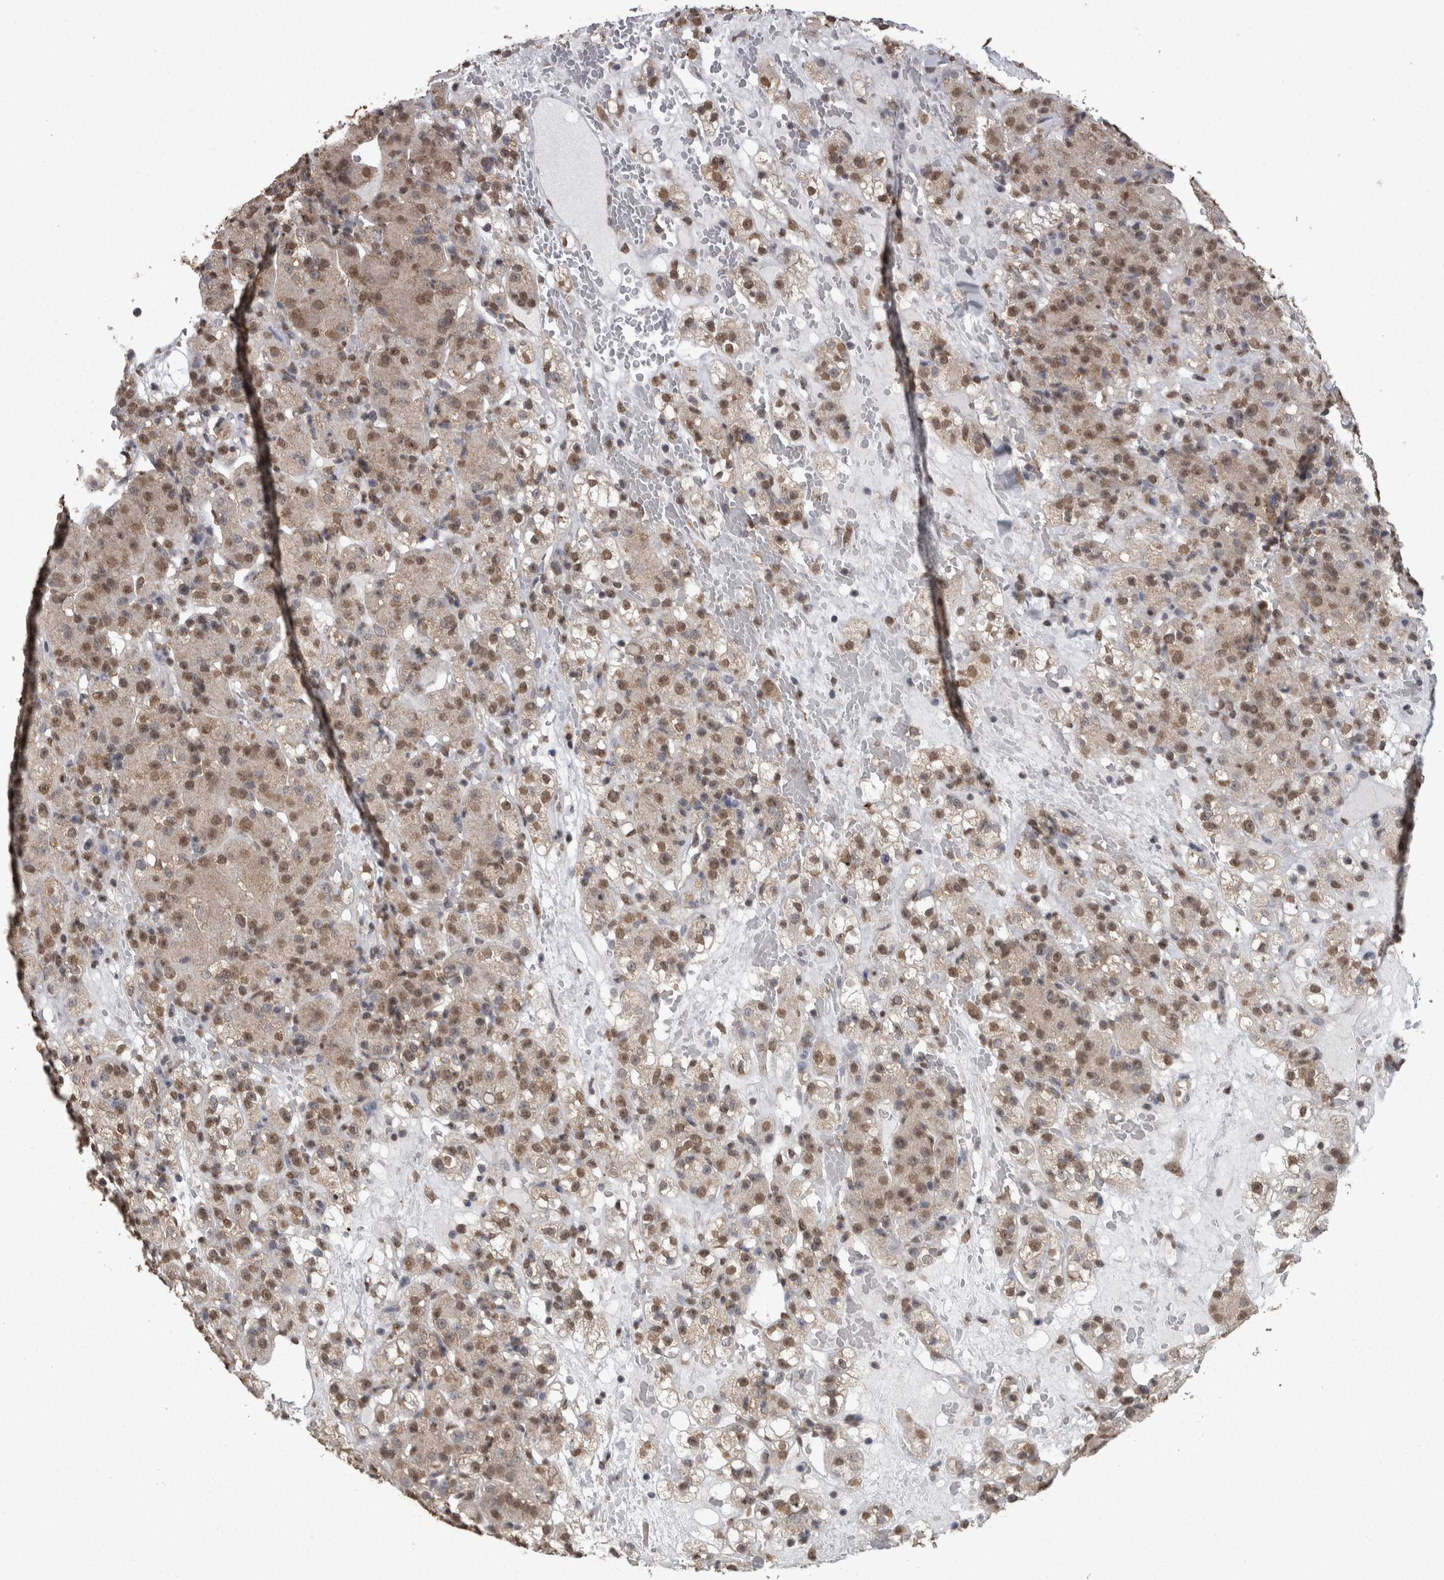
{"staining": {"intensity": "moderate", "quantity": ">75%", "location": "nuclear"}, "tissue": "renal cancer", "cell_type": "Tumor cells", "image_type": "cancer", "snomed": [{"axis": "morphology", "description": "Normal tissue, NOS"}, {"axis": "morphology", "description": "Adenocarcinoma, NOS"}, {"axis": "topography", "description": "Kidney"}], "caption": "The image demonstrates immunohistochemical staining of renal adenocarcinoma. There is moderate nuclear expression is identified in approximately >75% of tumor cells. (DAB = brown stain, brightfield microscopy at high magnification).", "gene": "SMAD7", "patient": {"sex": "male", "age": 61}}